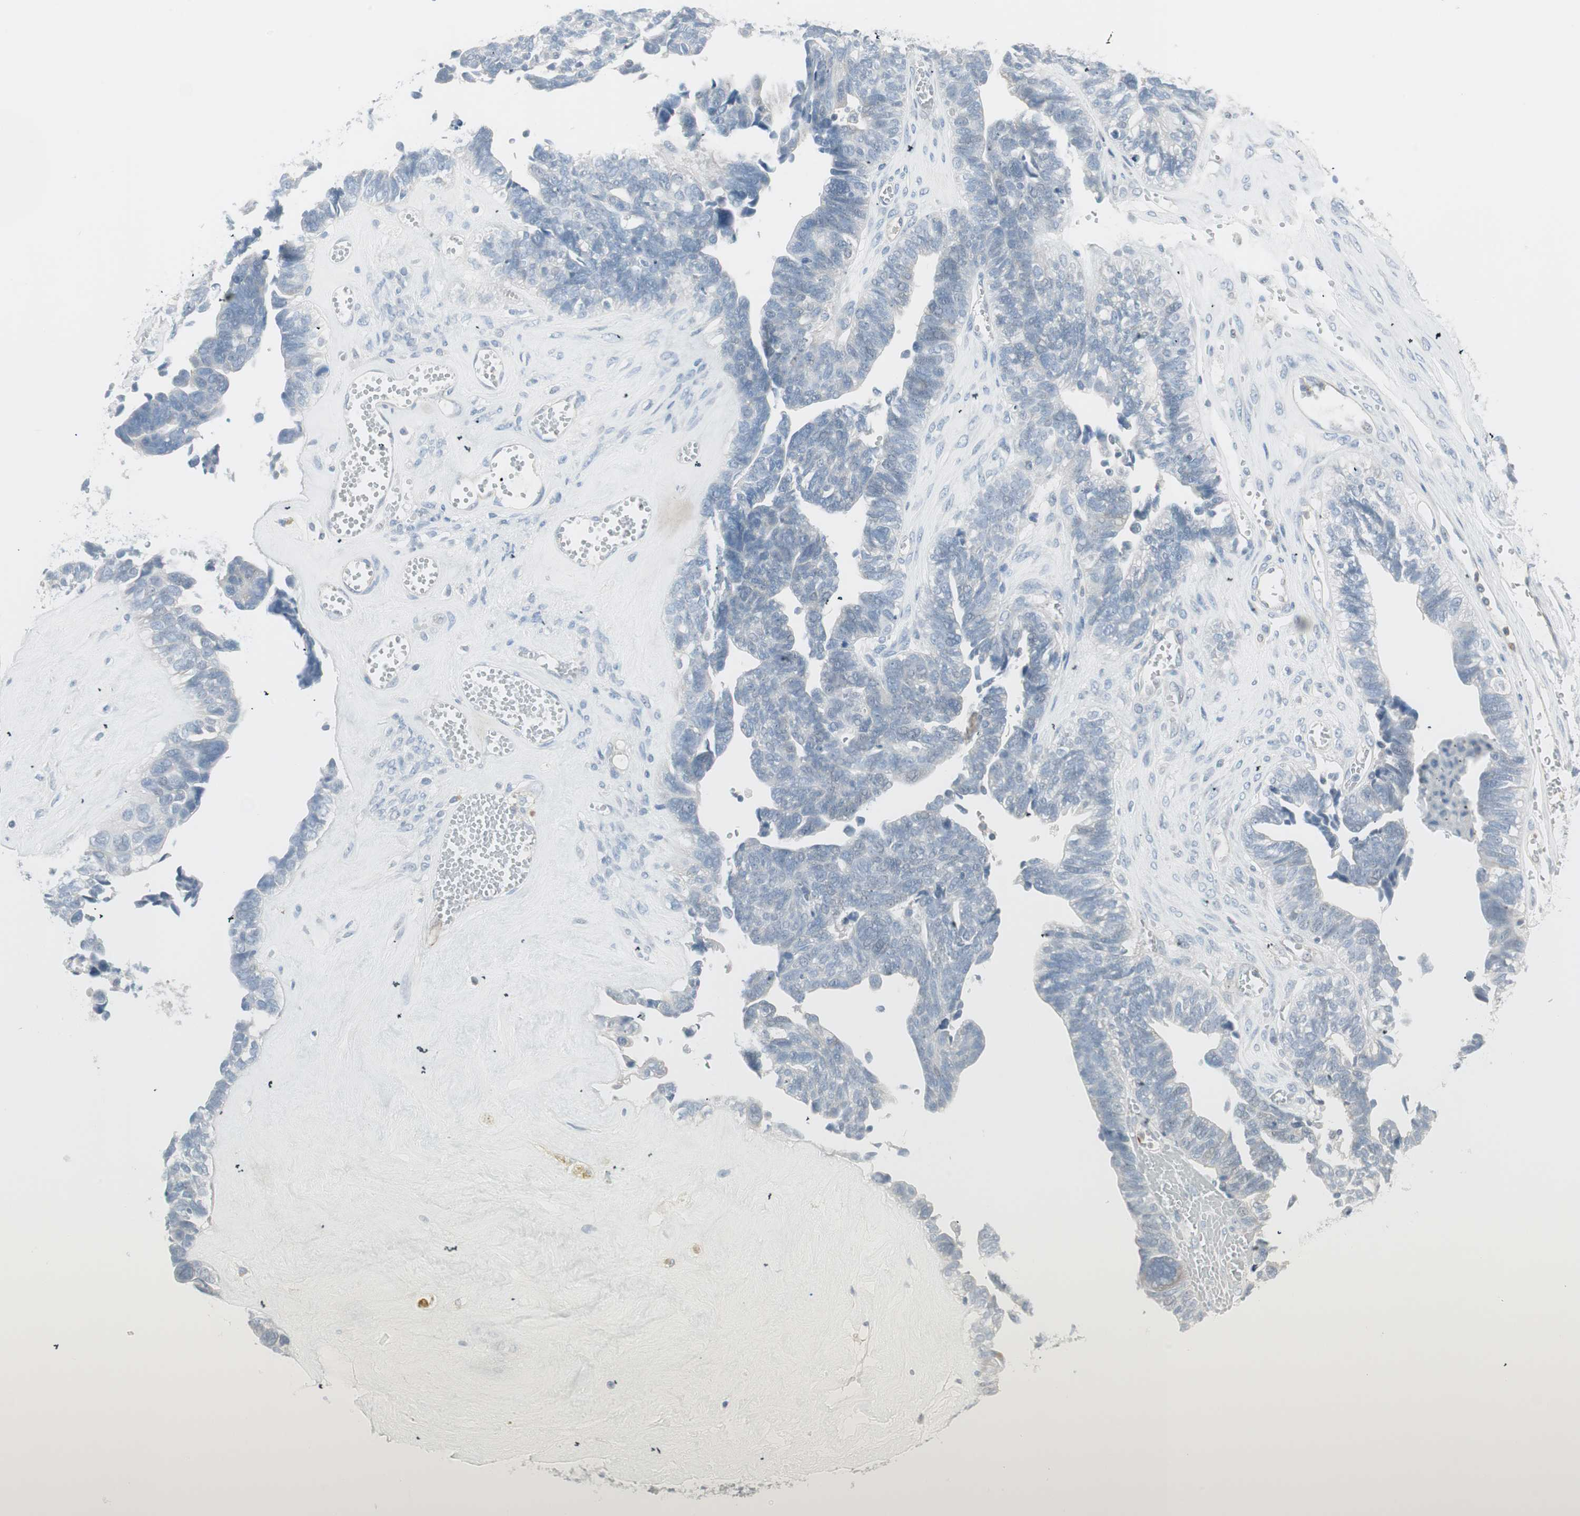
{"staining": {"intensity": "weak", "quantity": "25%-75%", "location": "cytoplasmic/membranous"}, "tissue": "ovarian cancer", "cell_type": "Tumor cells", "image_type": "cancer", "snomed": [{"axis": "morphology", "description": "Cystadenocarcinoma, serous, NOS"}, {"axis": "topography", "description": "Ovary"}], "caption": "This image demonstrates ovarian cancer stained with IHC to label a protein in brown. The cytoplasmic/membranous of tumor cells show weak positivity for the protein. Nuclei are counter-stained blue.", "gene": "ITLN2", "patient": {"sex": "female", "age": 79}}